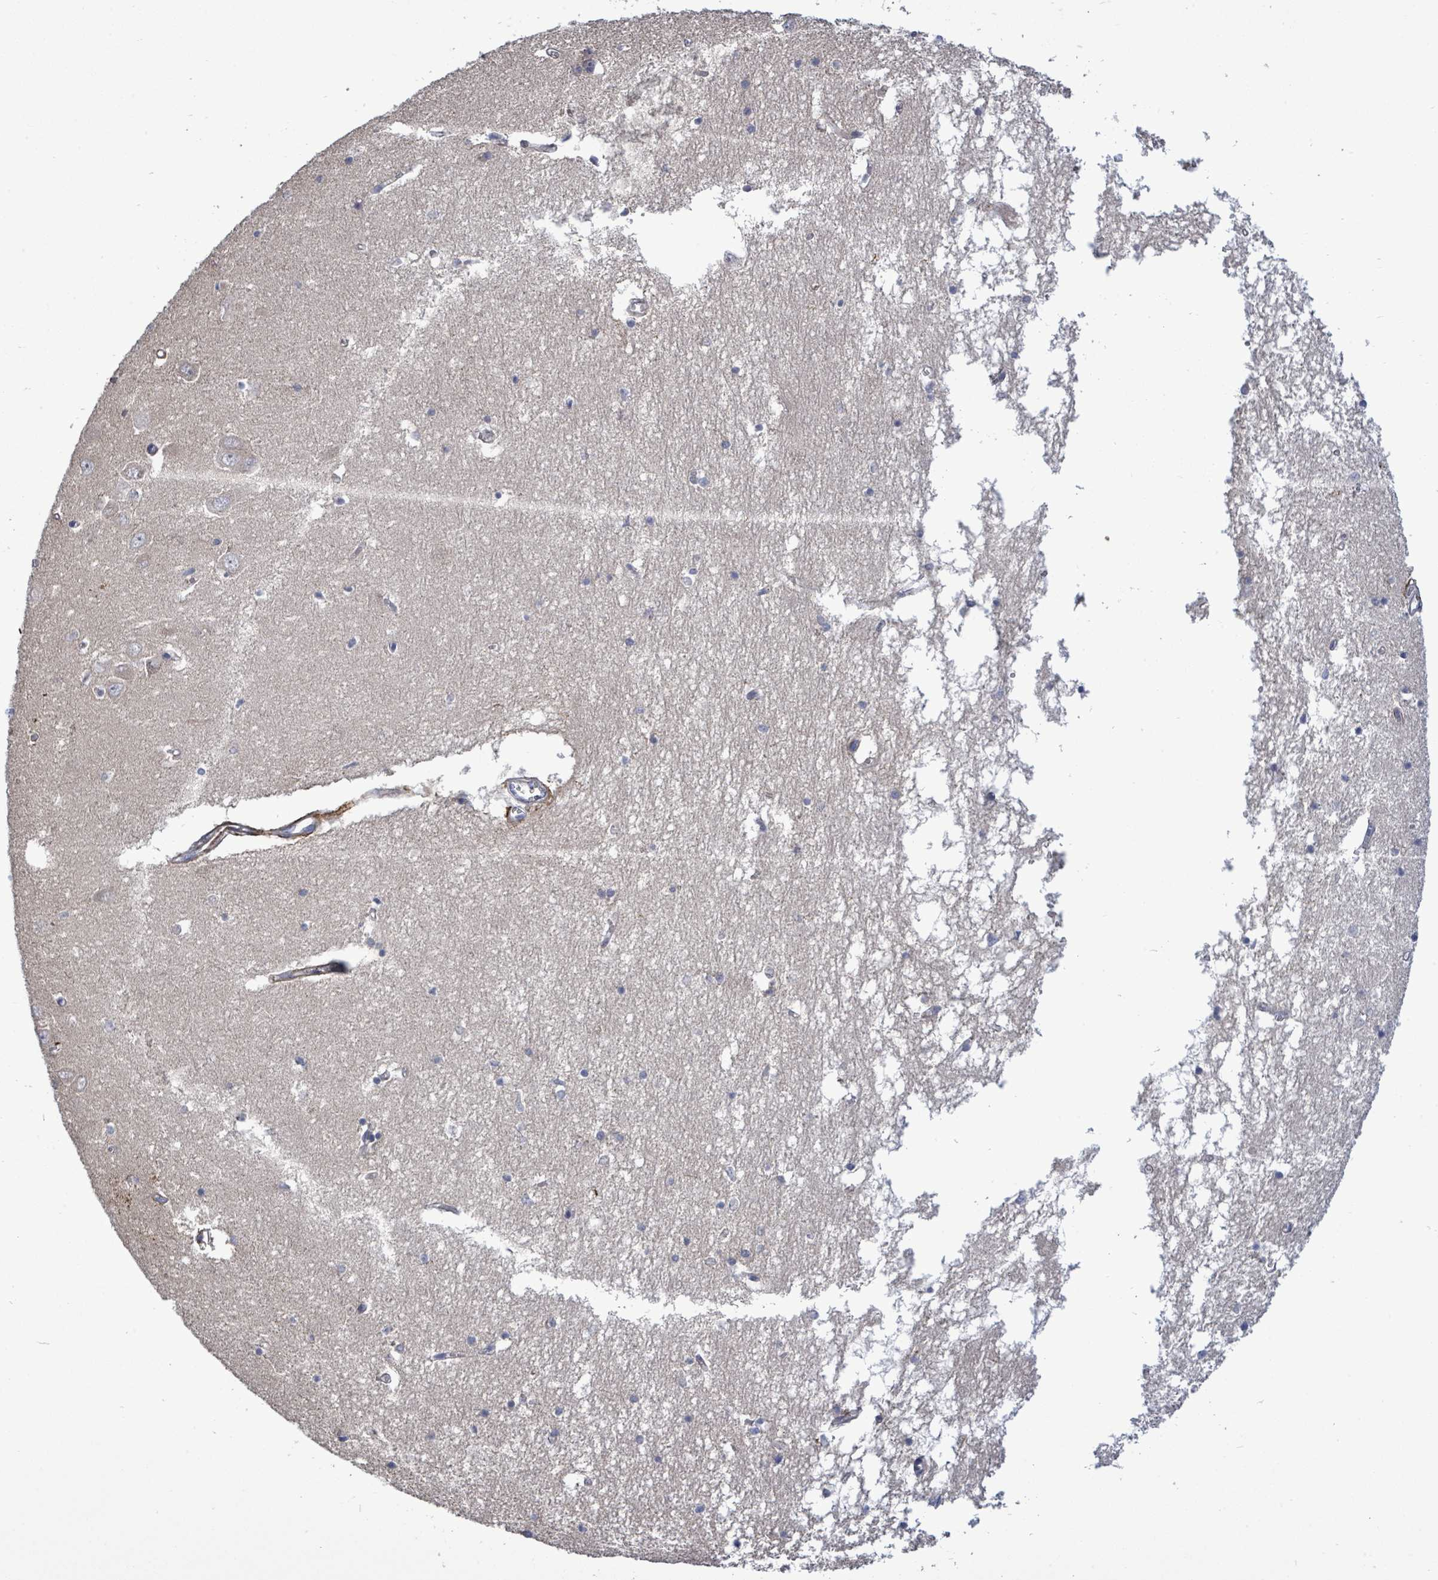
{"staining": {"intensity": "negative", "quantity": "none", "location": "none"}, "tissue": "hippocampus", "cell_type": "Glial cells", "image_type": "normal", "snomed": [{"axis": "morphology", "description": "Normal tissue, NOS"}, {"axis": "topography", "description": "Hippocampus"}], "caption": "A photomicrograph of hippocampus stained for a protein reveals no brown staining in glial cells. (DAB IHC, high magnification).", "gene": "SAR1A", "patient": {"sex": "male", "age": 70}}